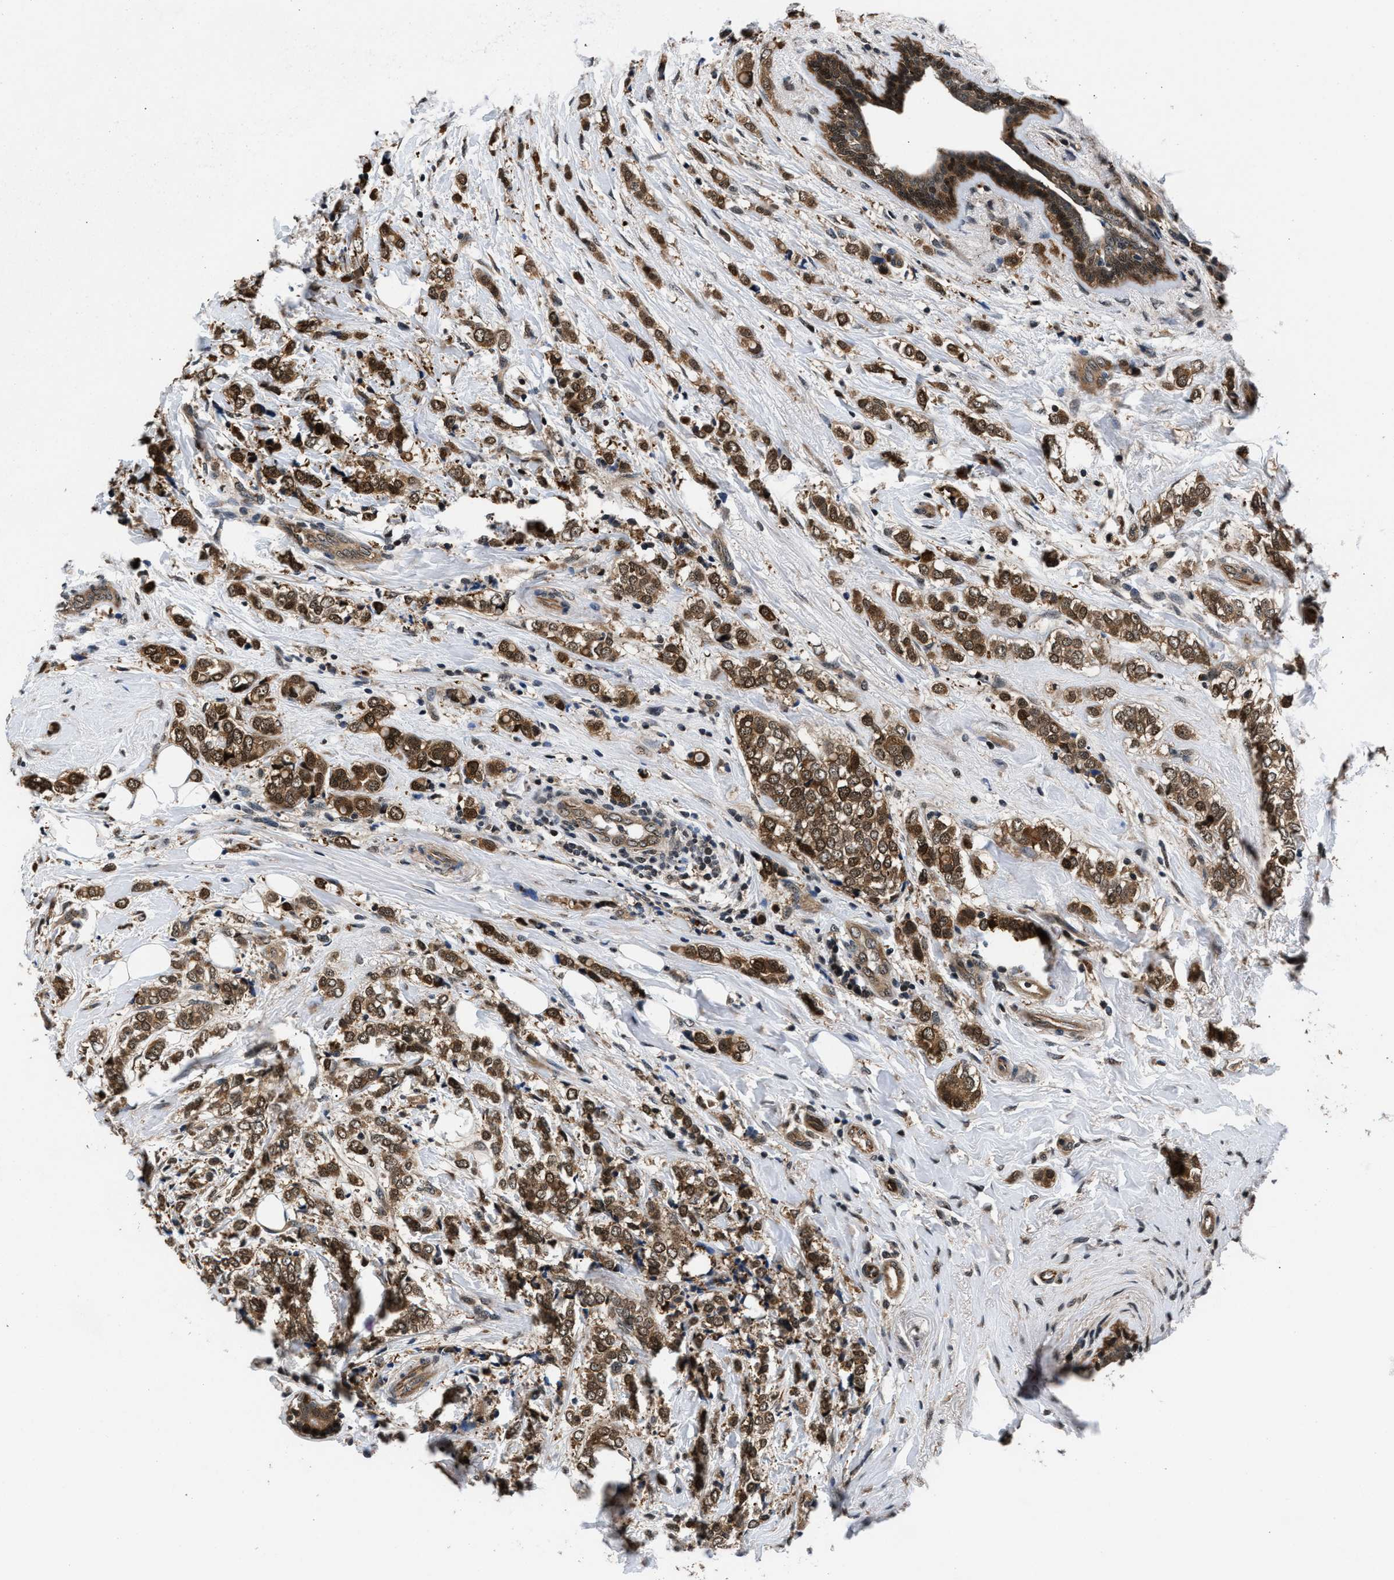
{"staining": {"intensity": "moderate", "quantity": ">75%", "location": "cytoplasmic/membranous"}, "tissue": "breast cancer", "cell_type": "Tumor cells", "image_type": "cancer", "snomed": [{"axis": "morphology", "description": "Normal tissue, NOS"}, {"axis": "morphology", "description": "Lobular carcinoma"}, {"axis": "topography", "description": "Breast"}], "caption": "Immunohistochemical staining of human lobular carcinoma (breast) demonstrates medium levels of moderate cytoplasmic/membranous positivity in about >75% of tumor cells. The protein of interest is shown in brown color, while the nuclei are stained blue.", "gene": "RBM33", "patient": {"sex": "female", "age": 47}}